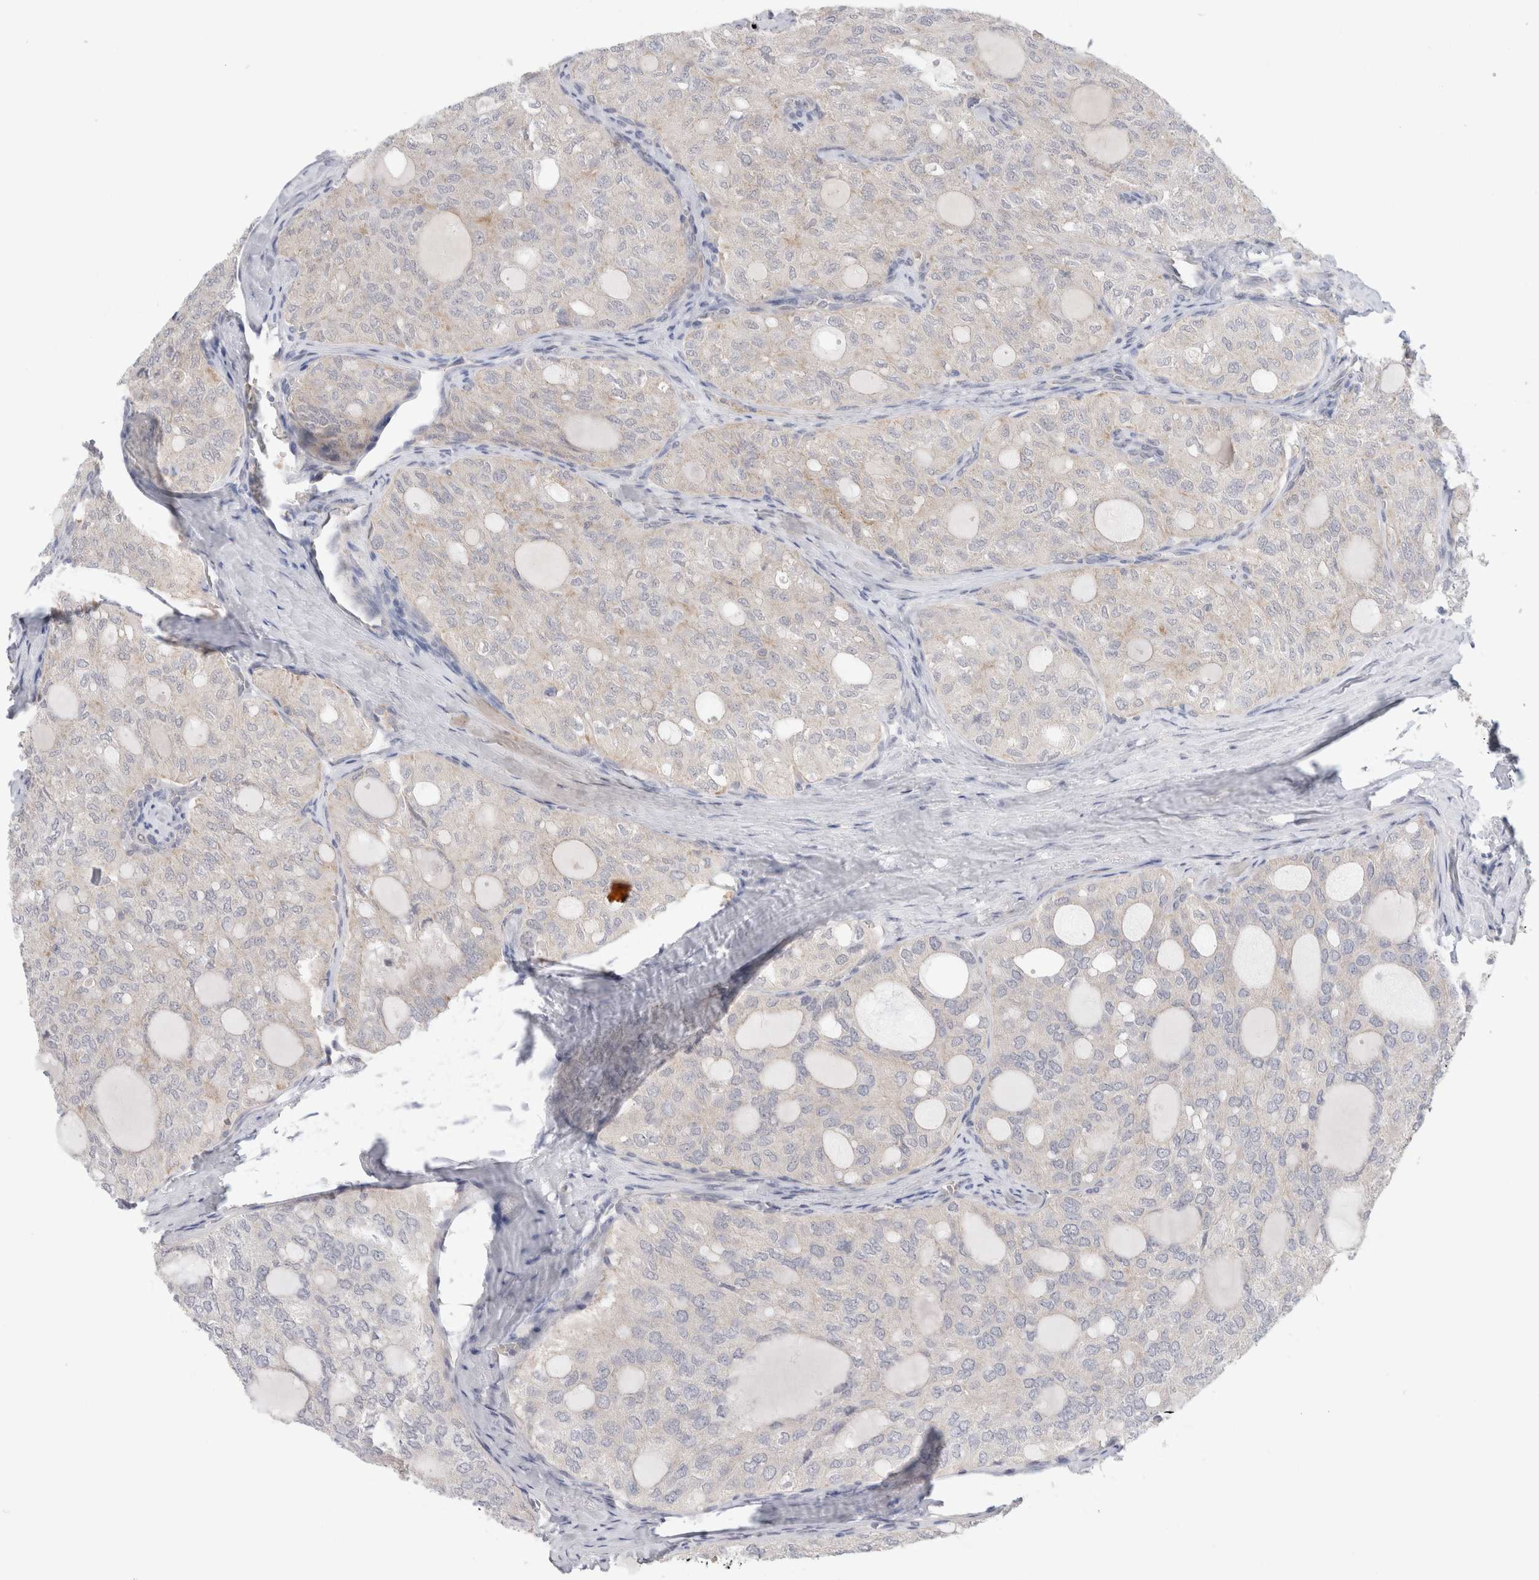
{"staining": {"intensity": "negative", "quantity": "none", "location": "none"}, "tissue": "thyroid cancer", "cell_type": "Tumor cells", "image_type": "cancer", "snomed": [{"axis": "morphology", "description": "Follicular adenoma carcinoma, NOS"}, {"axis": "topography", "description": "Thyroid gland"}], "caption": "Tumor cells show no significant protein staining in thyroid cancer (follicular adenoma carcinoma).", "gene": "NDOR1", "patient": {"sex": "male", "age": 75}}